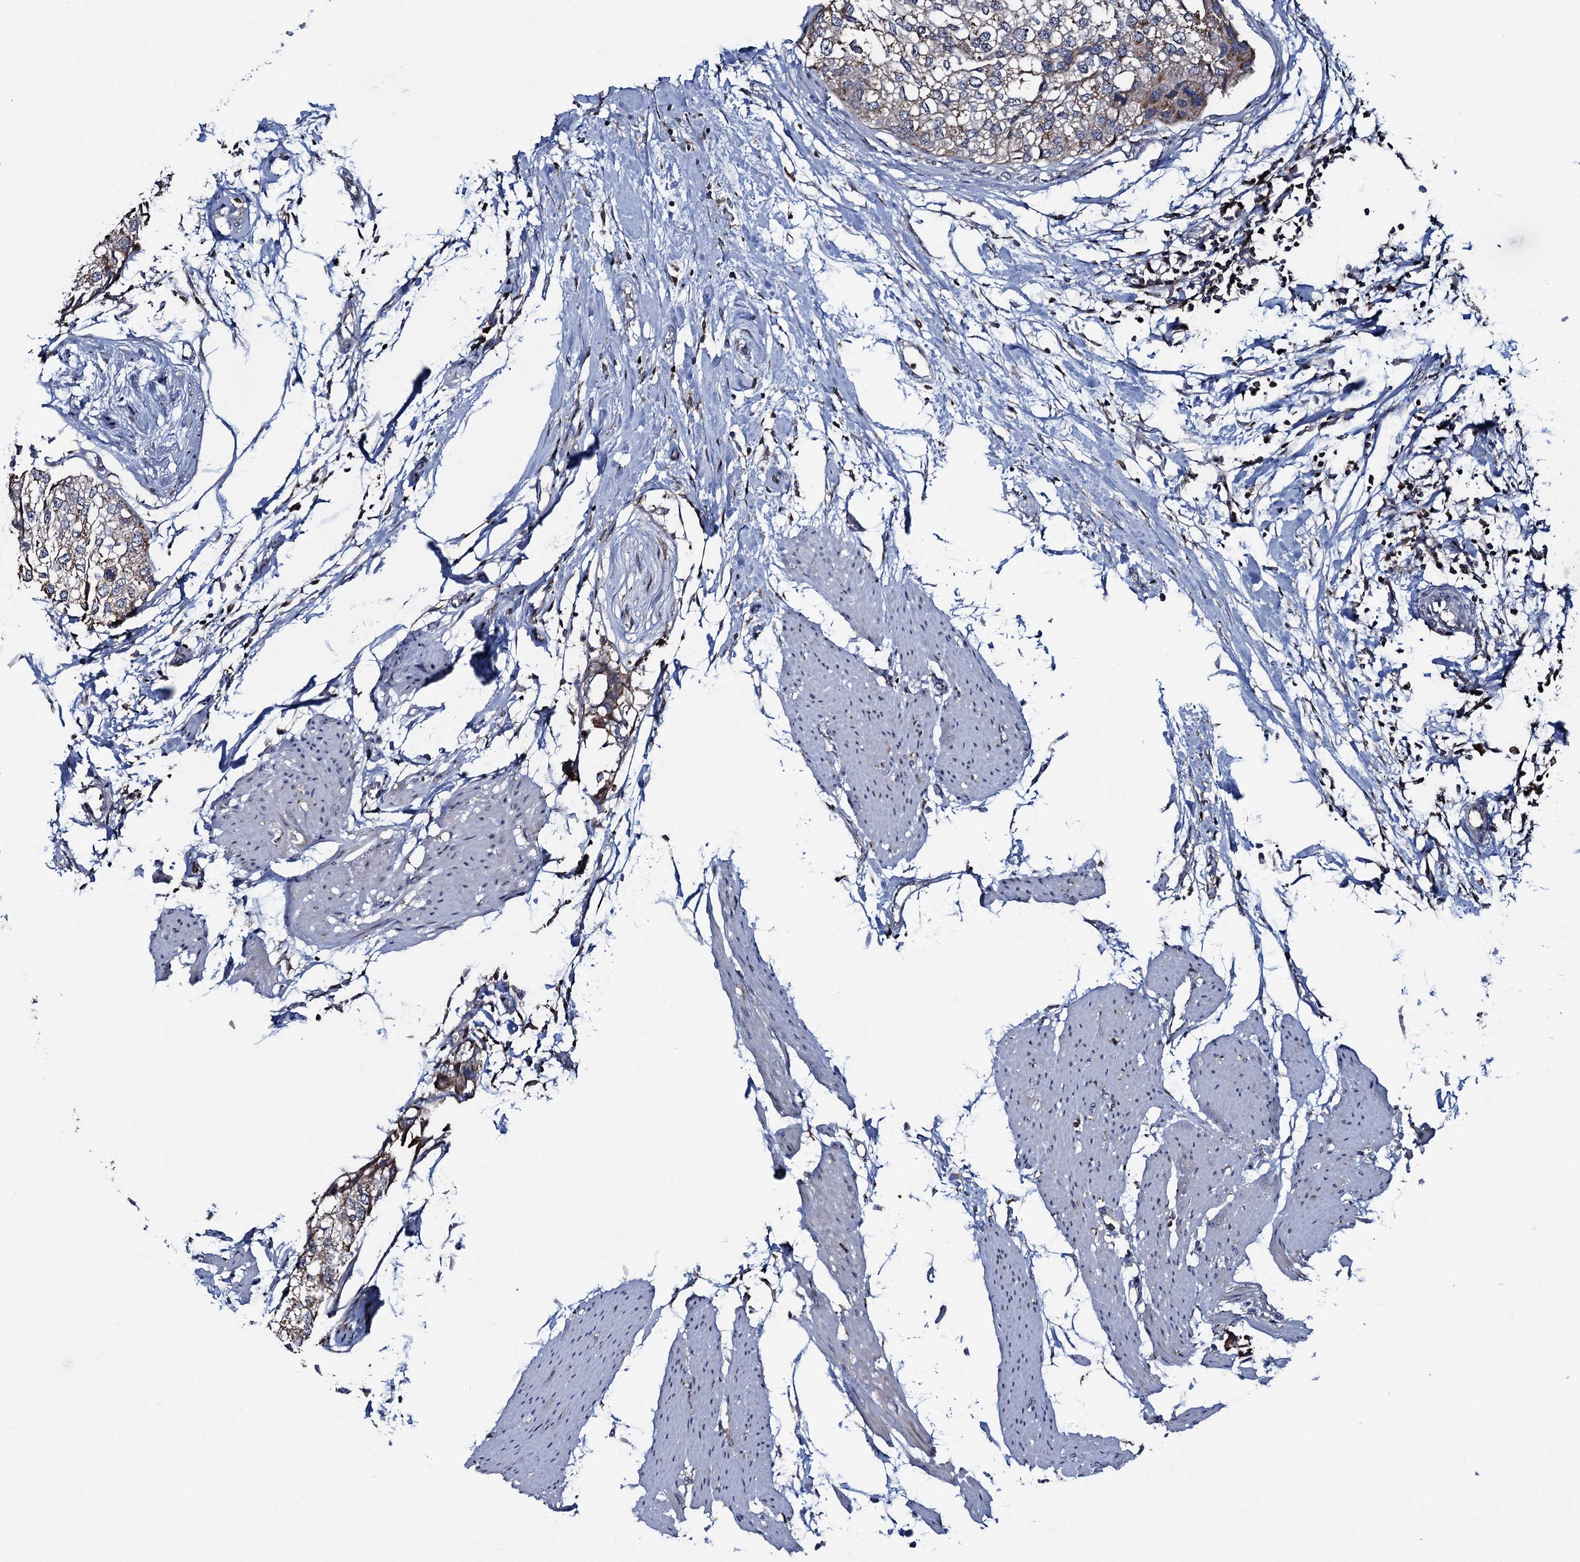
{"staining": {"intensity": "weak", "quantity": "<25%", "location": "cytoplasmic/membranous"}, "tissue": "urothelial cancer", "cell_type": "Tumor cells", "image_type": "cancer", "snomed": [{"axis": "morphology", "description": "Urothelial carcinoma, High grade"}, {"axis": "topography", "description": "Urinary bladder"}], "caption": "DAB immunohistochemical staining of human urothelial cancer displays no significant staining in tumor cells.", "gene": "CCDC102A", "patient": {"sex": "male", "age": 64}}